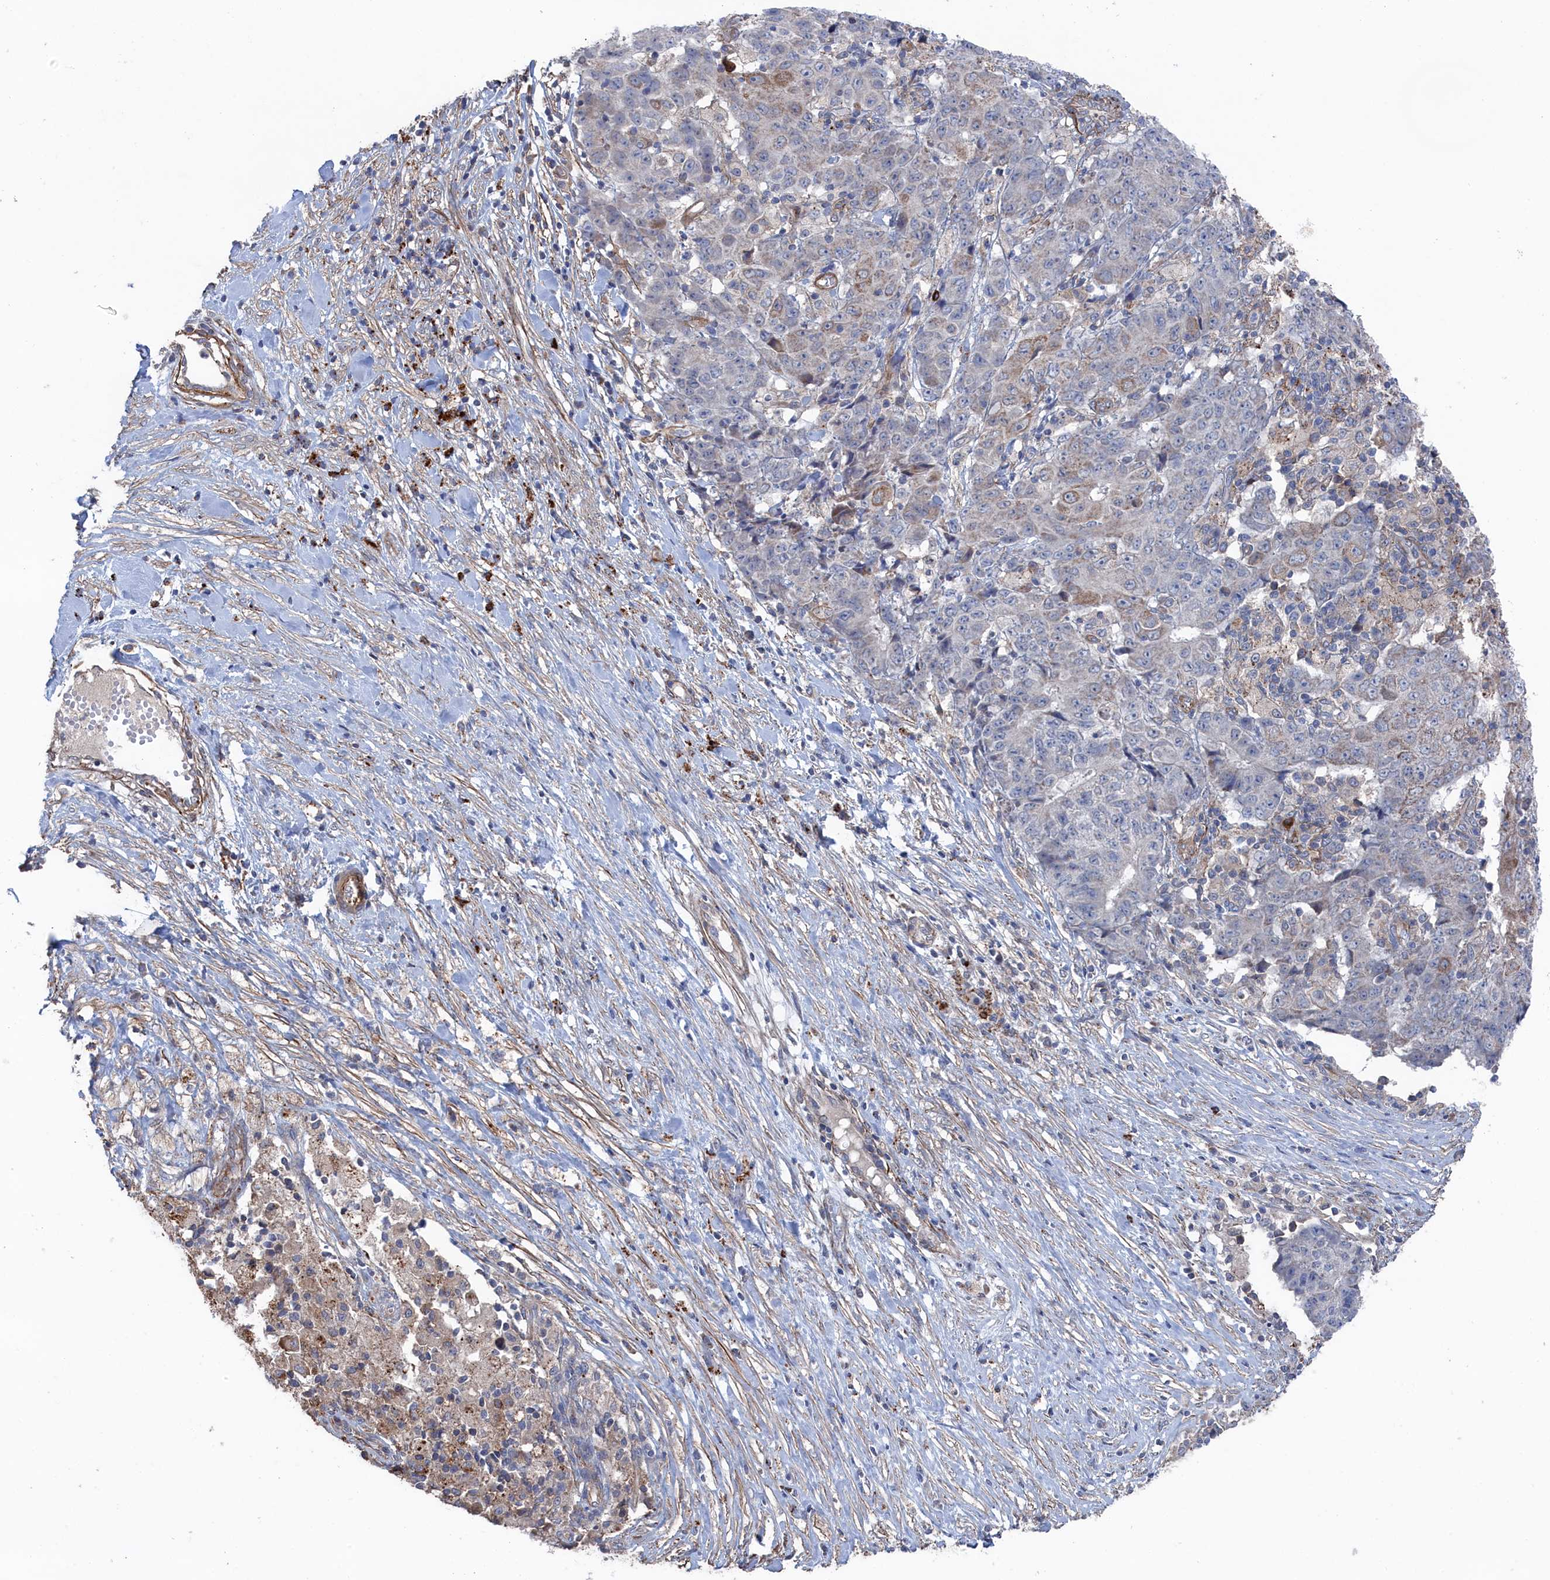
{"staining": {"intensity": "weak", "quantity": "<25%", "location": "cytoplasmic/membranous"}, "tissue": "ovarian cancer", "cell_type": "Tumor cells", "image_type": "cancer", "snomed": [{"axis": "morphology", "description": "Carcinoma, endometroid"}, {"axis": "topography", "description": "Ovary"}], "caption": "Photomicrograph shows no protein staining in tumor cells of ovarian endometroid carcinoma tissue.", "gene": "FILIP1L", "patient": {"sex": "female", "age": 42}}